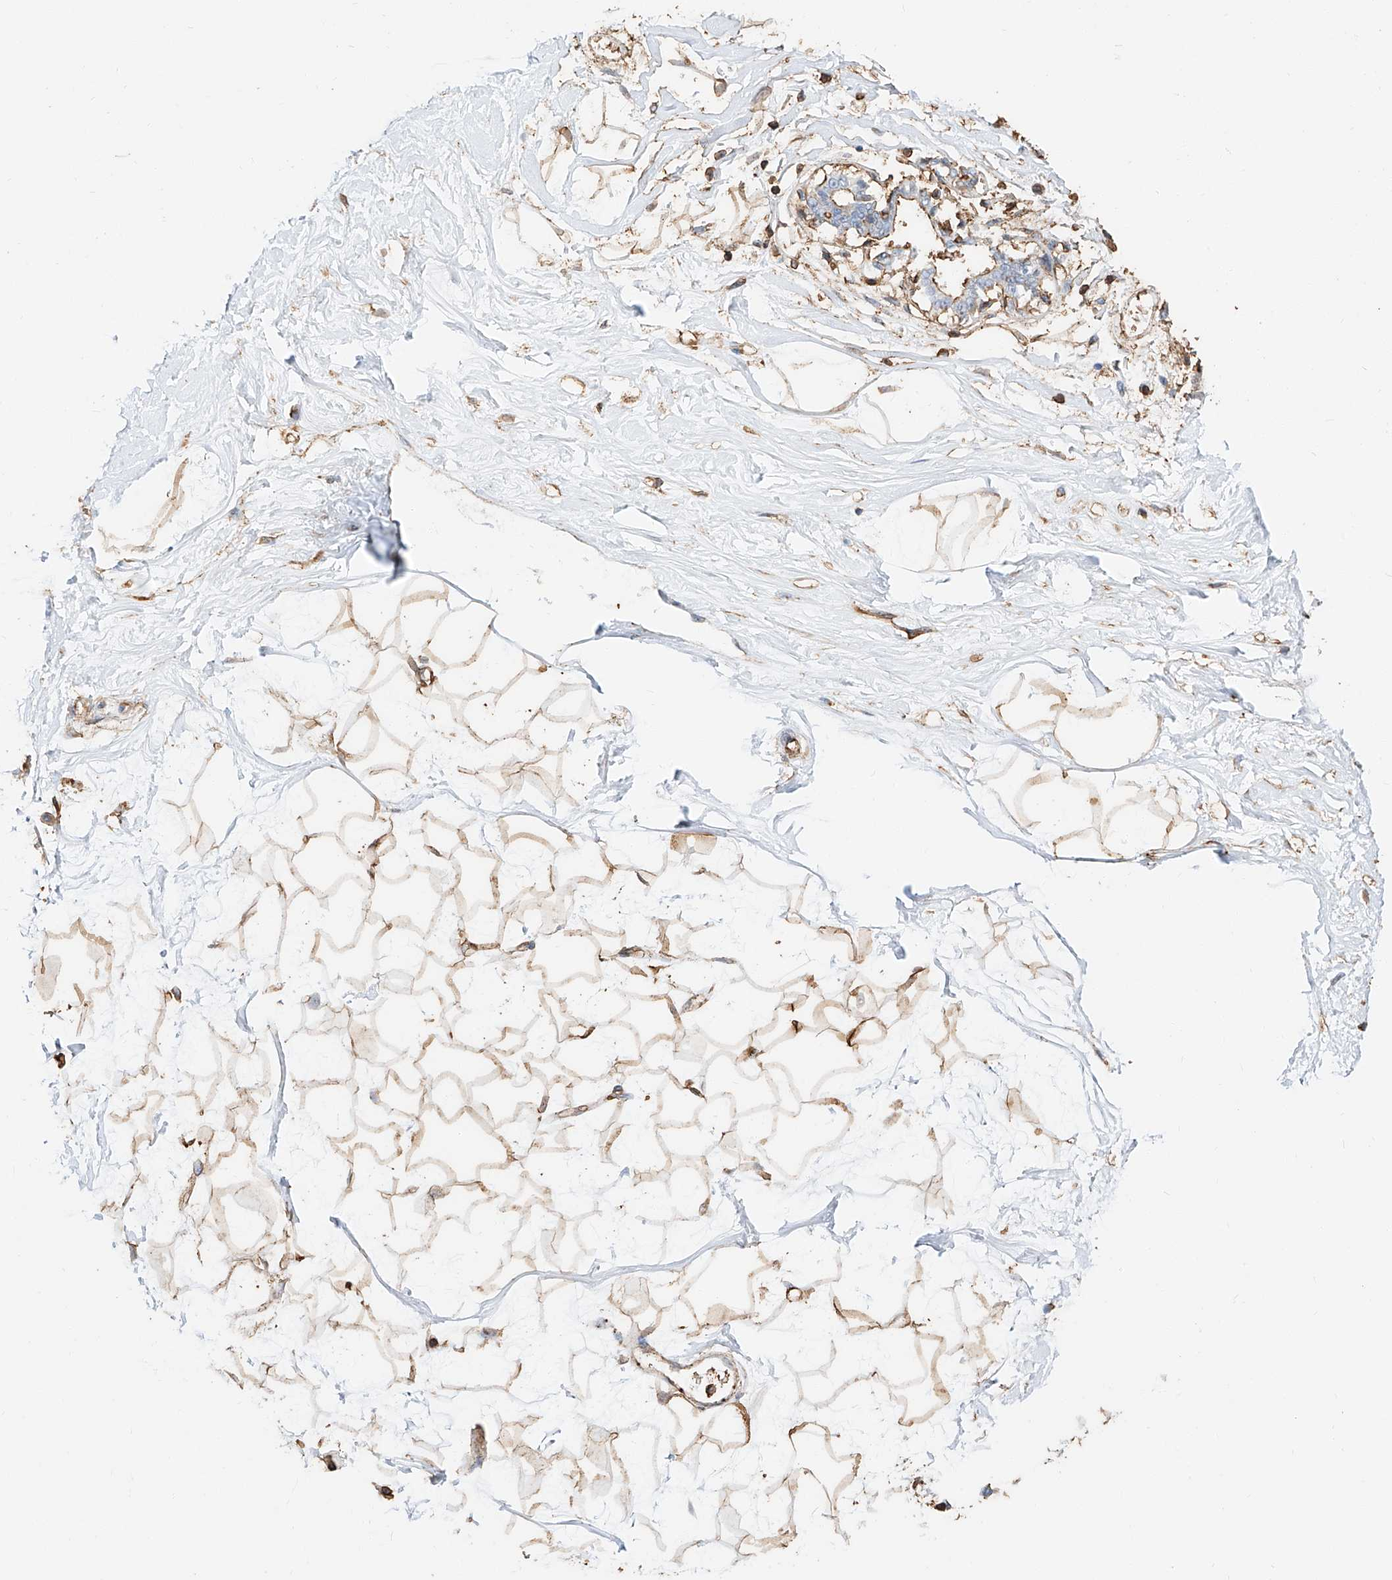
{"staining": {"intensity": "moderate", "quantity": "25%-75%", "location": "cytoplasmic/membranous"}, "tissue": "breast", "cell_type": "Adipocytes", "image_type": "normal", "snomed": [{"axis": "morphology", "description": "Normal tissue, NOS"}, {"axis": "topography", "description": "Breast"}], "caption": "Protein positivity by IHC reveals moderate cytoplasmic/membranous staining in about 25%-75% of adipocytes in unremarkable breast. Nuclei are stained in blue.", "gene": "WFS1", "patient": {"sex": "female", "age": 45}}